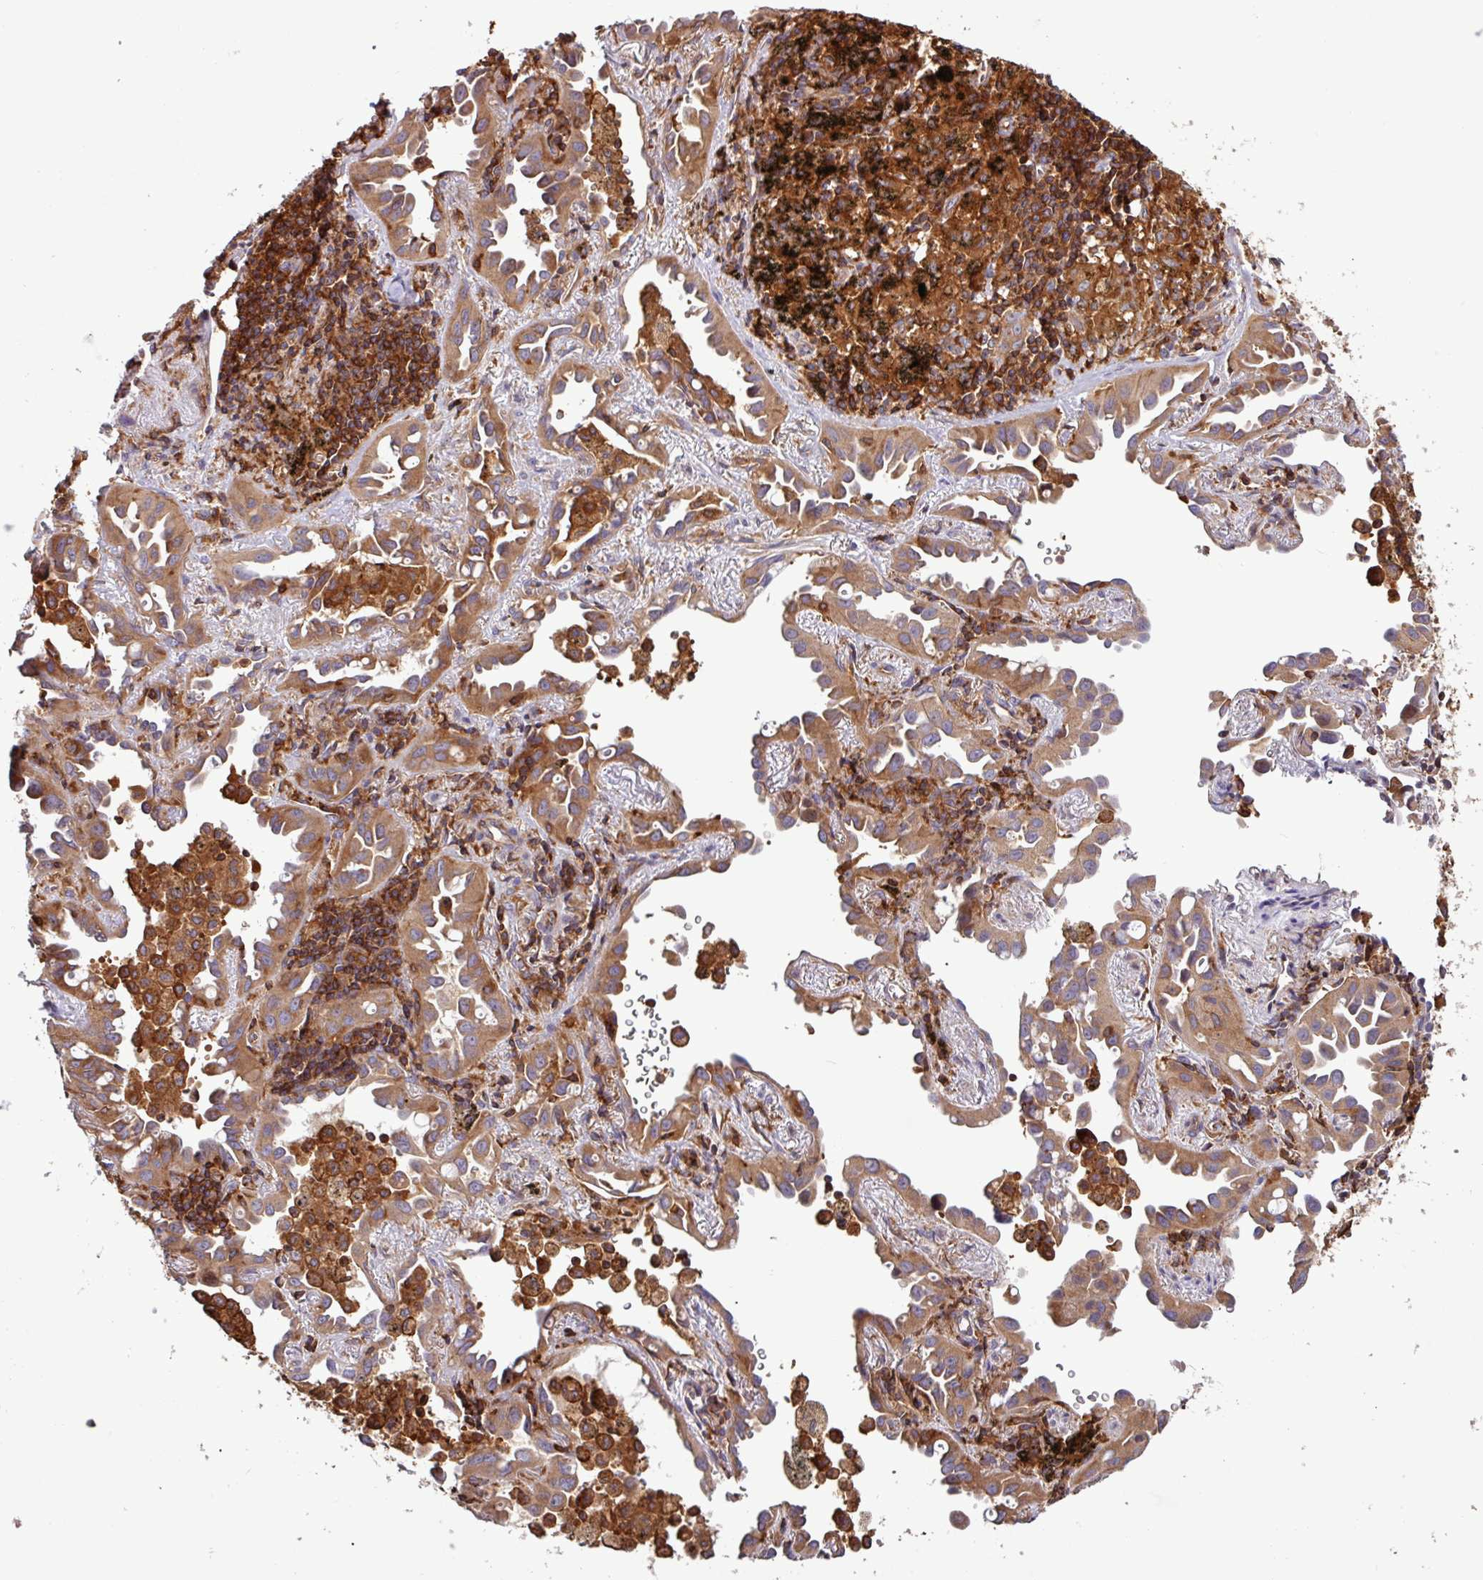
{"staining": {"intensity": "moderate", "quantity": ">75%", "location": "cytoplasmic/membranous"}, "tissue": "lung cancer", "cell_type": "Tumor cells", "image_type": "cancer", "snomed": [{"axis": "morphology", "description": "Adenocarcinoma, NOS"}, {"axis": "topography", "description": "Lung"}], "caption": "An immunohistochemistry (IHC) micrograph of neoplastic tissue is shown. Protein staining in brown shows moderate cytoplasmic/membranous positivity in adenocarcinoma (lung) within tumor cells.", "gene": "ACTR3", "patient": {"sex": "male", "age": 68}}